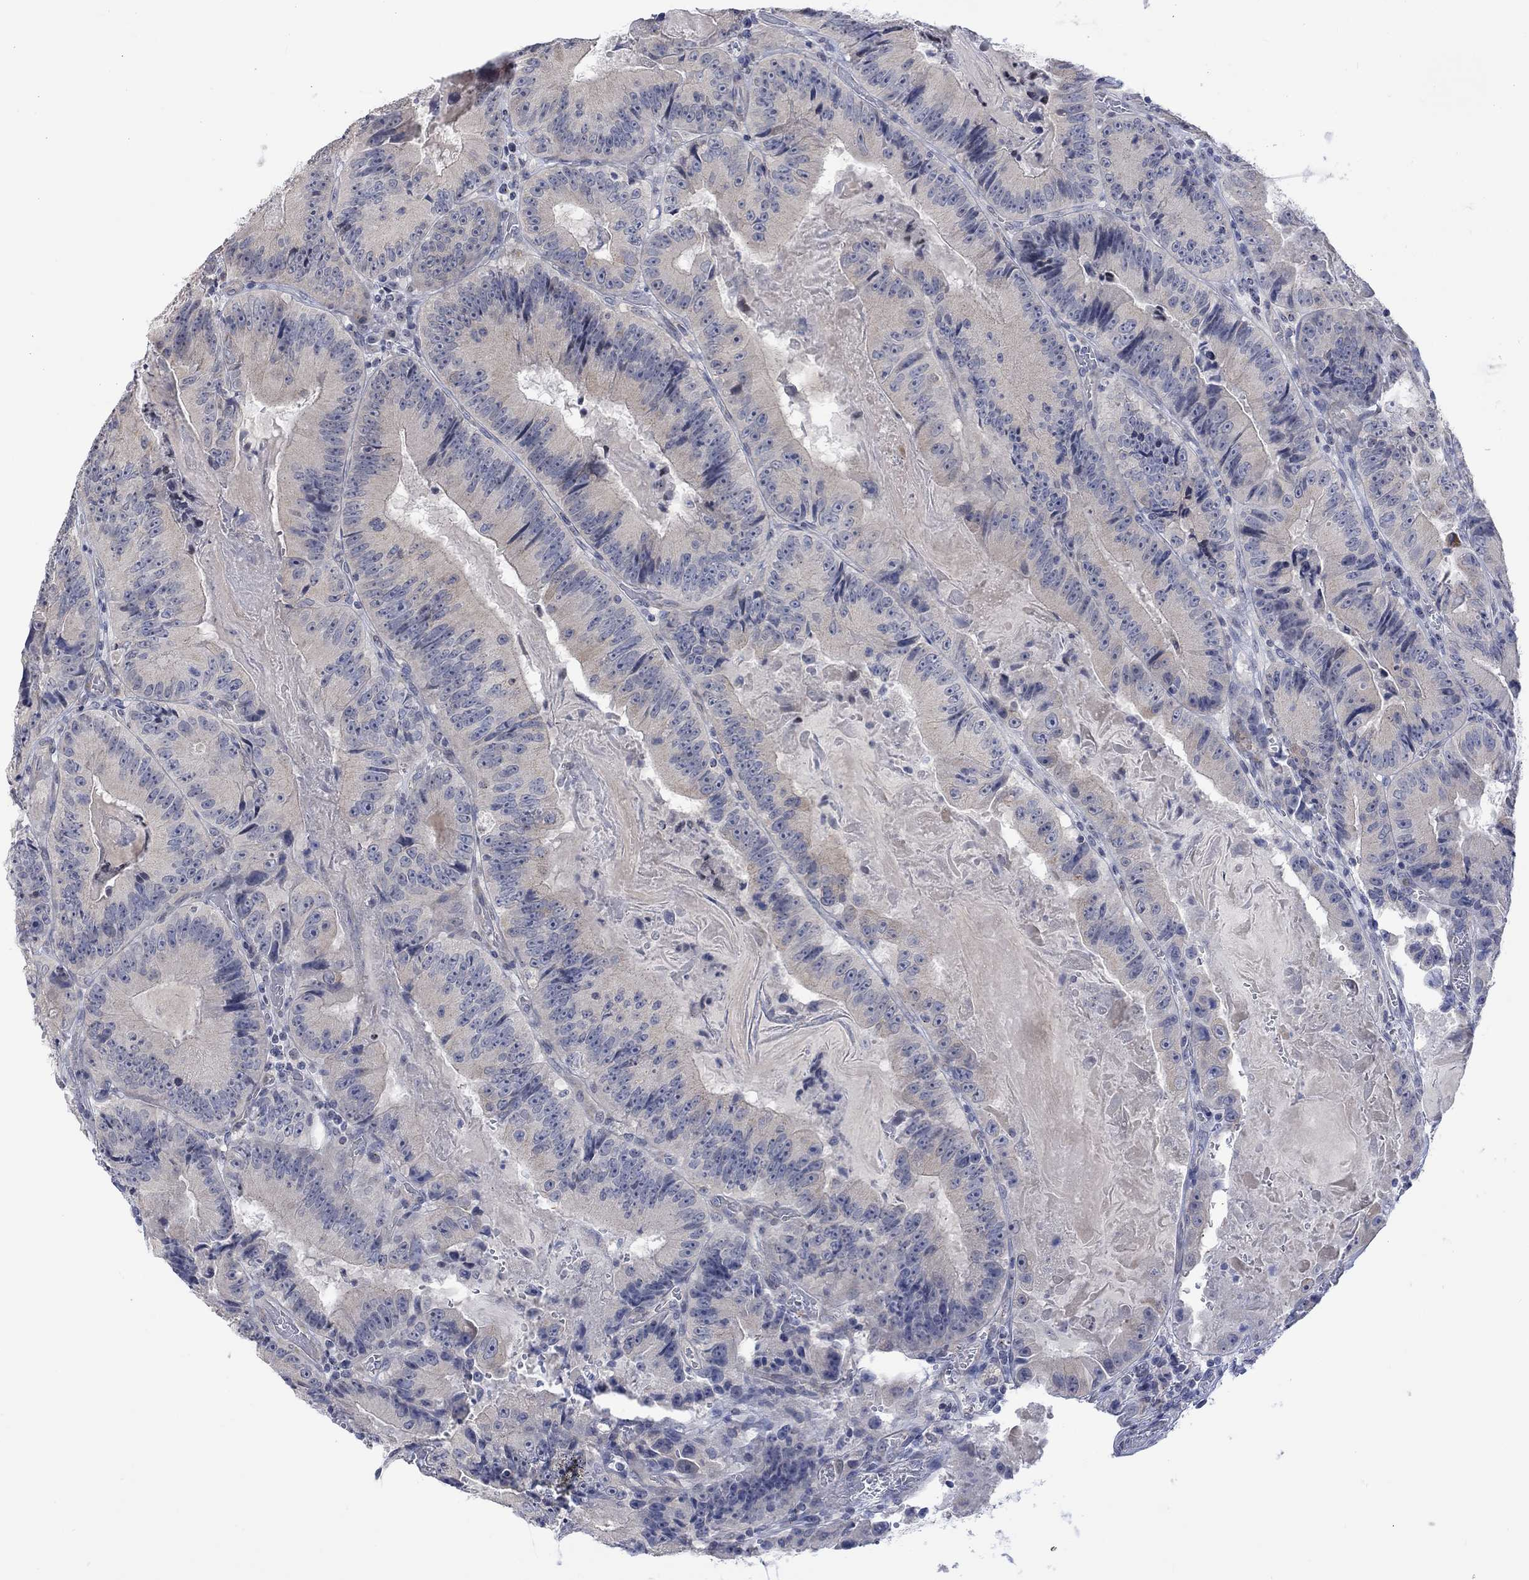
{"staining": {"intensity": "negative", "quantity": "none", "location": "none"}, "tissue": "colorectal cancer", "cell_type": "Tumor cells", "image_type": "cancer", "snomed": [{"axis": "morphology", "description": "Adenocarcinoma, NOS"}, {"axis": "topography", "description": "Colon"}], "caption": "Immunohistochemical staining of human colorectal cancer demonstrates no significant positivity in tumor cells.", "gene": "DCX", "patient": {"sex": "female", "age": 86}}